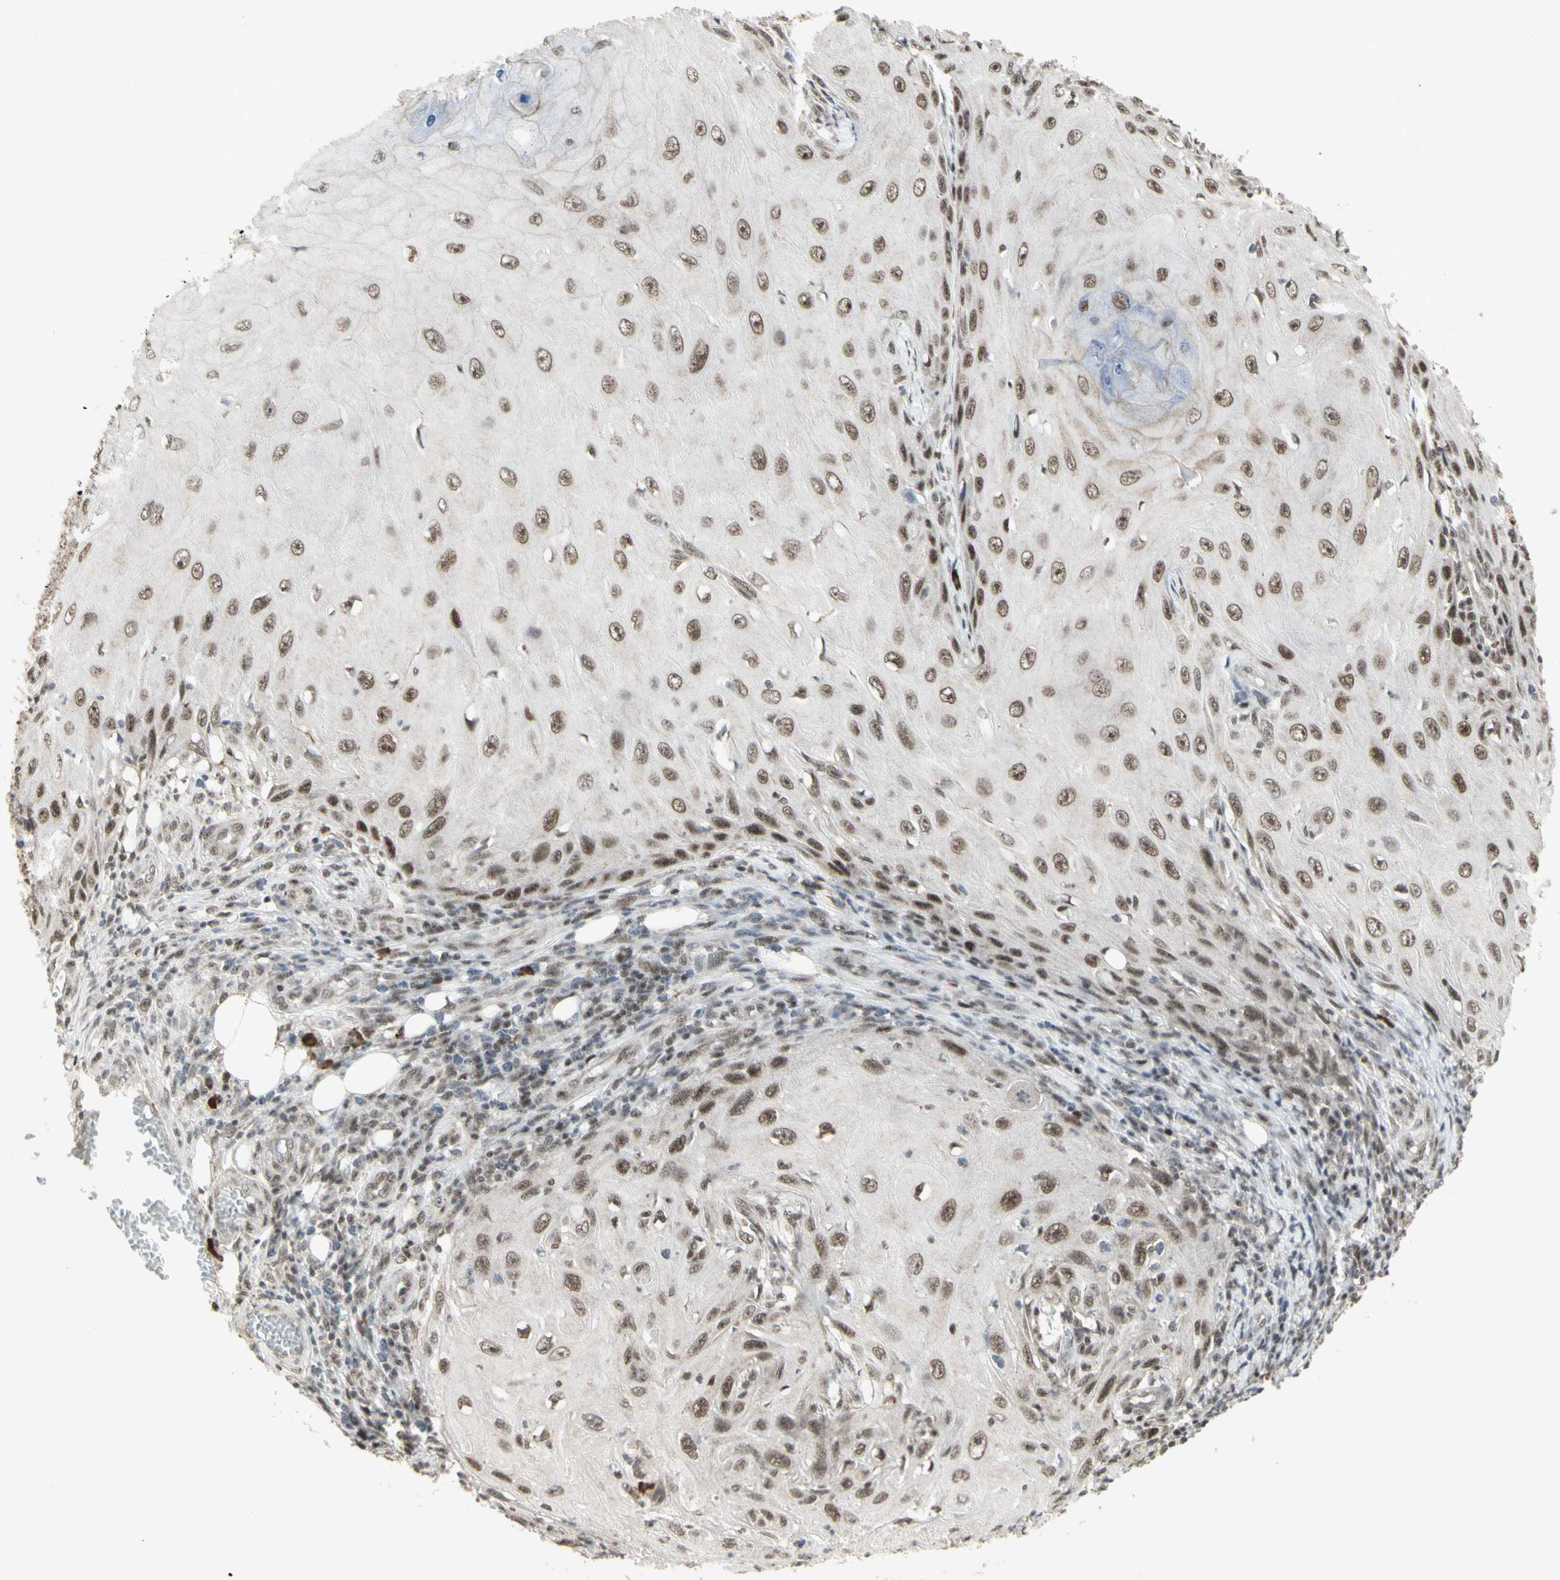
{"staining": {"intensity": "moderate", "quantity": ">75%", "location": "nuclear"}, "tissue": "skin cancer", "cell_type": "Tumor cells", "image_type": "cancer", "snomed": [{"axis": "morphology", "description": "Squamous cell carcinoma, NOS"}, {"axis": "topography", "description": "Skin"}], "caption": "Immunohistochemistry (IHC) staining of skin cancer (squamous cell carcinoma), which displays medium levels of moderate nuclear expression in about >75% of tumor cells indicating moderate nuclear protein expression. The staining was performed using DAB (brown) for protein detection and nuclei were counterstained in hematoxylin (blue).", "gene": "CCNT1", "patient": {"sex": "female", "age": 73}}